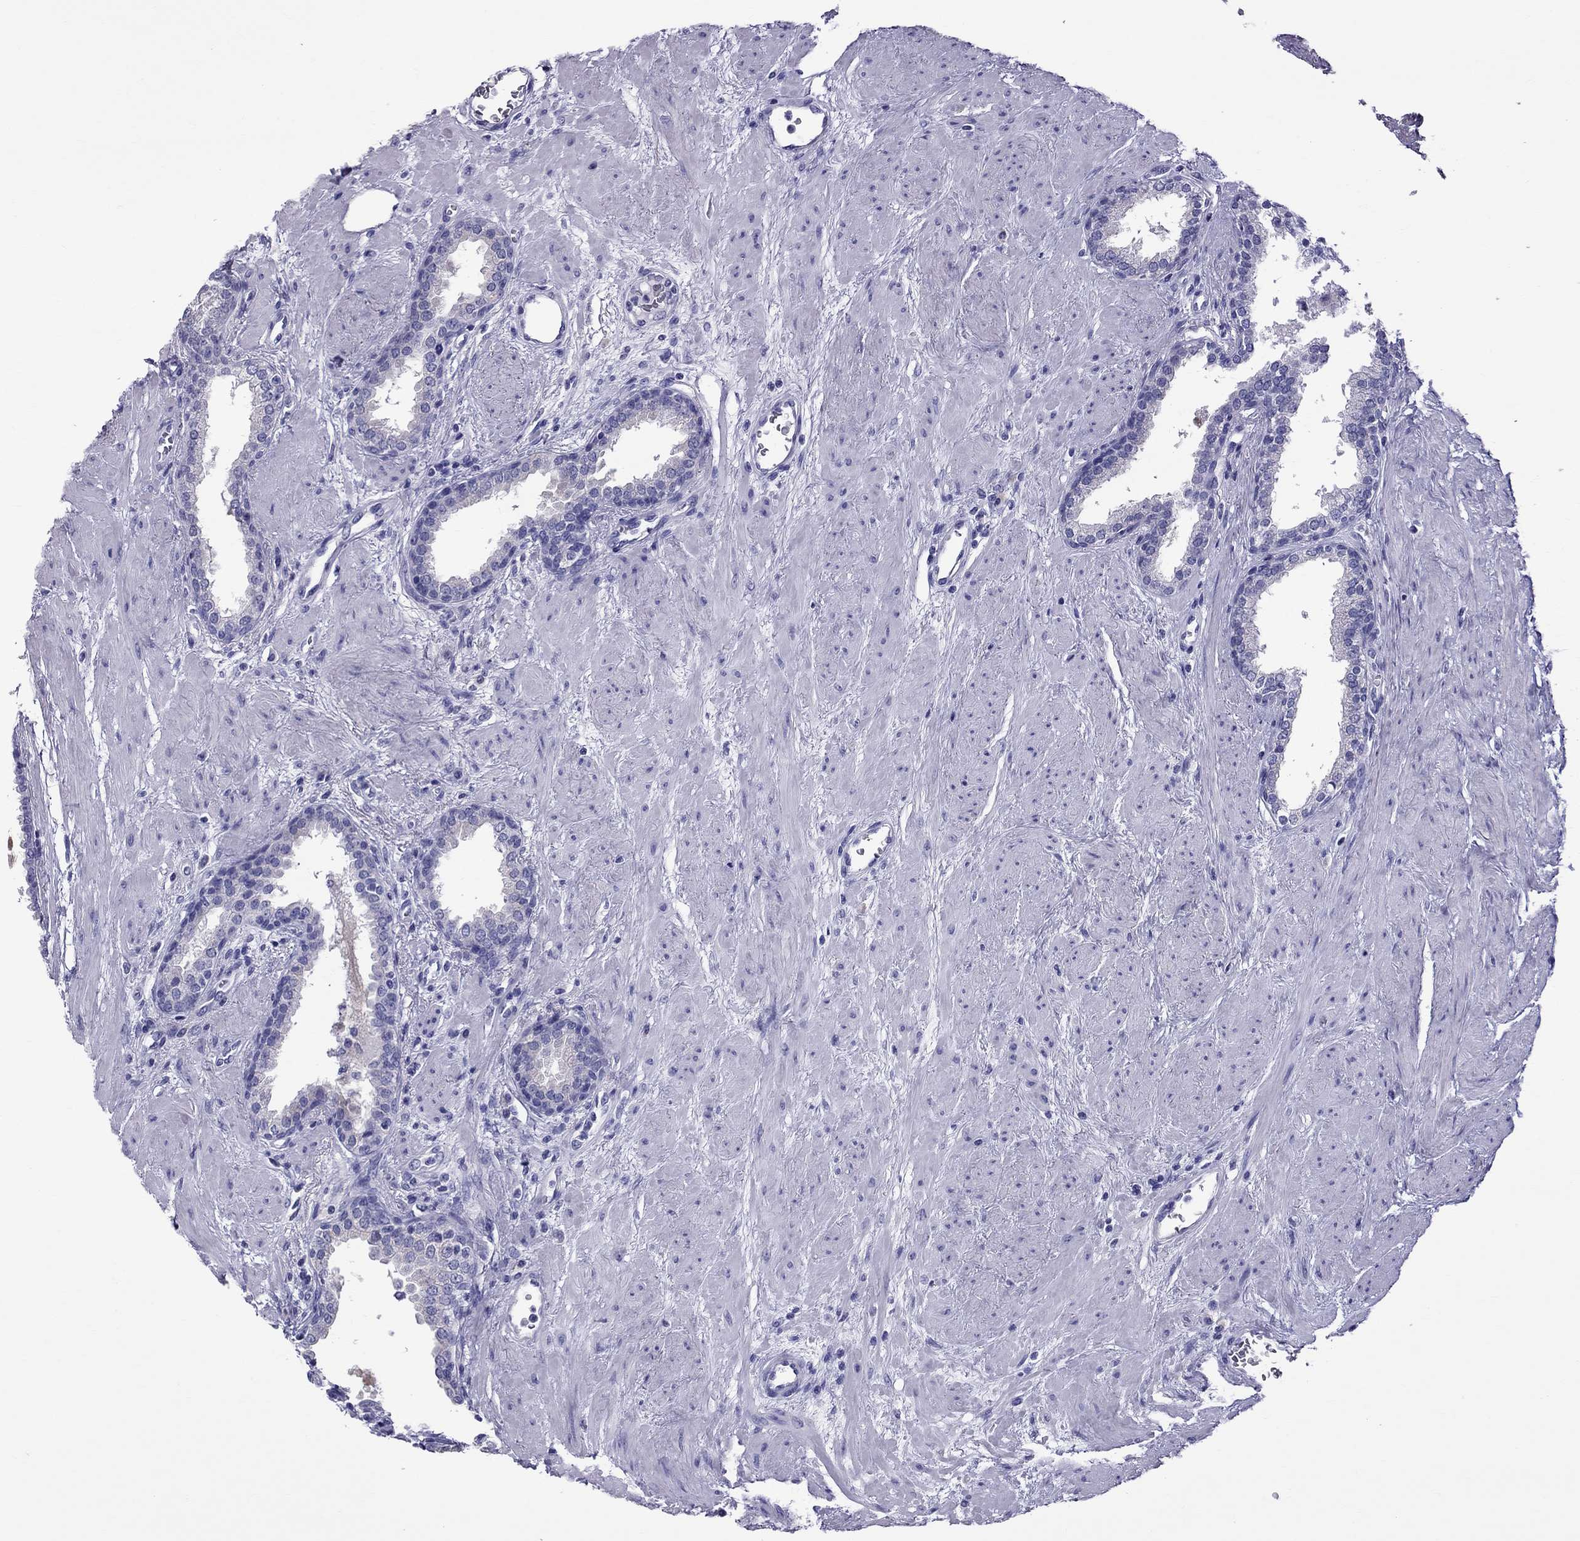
{"staining": {"intensity": "negative", "quantity": "none", "location": "none"}, "tissue": "prostate", "cell_type": "Glandular cells", "image_type": "normal", "snomed": [{"axis": "morphology", "description": "Normal tissue, NOS"}, {"axis": "topography", "description": "Prostate"}], "caption": "High magnification brightfield microscopy of normal prostate stained with DAB (3,3'-diaminobenzidine) (brown) and counterstained with hematoxylin (blue): glandular cells show no significant positivity.", "gene": "TTLL13", "patient": {"sex": "male", "age": 51}}